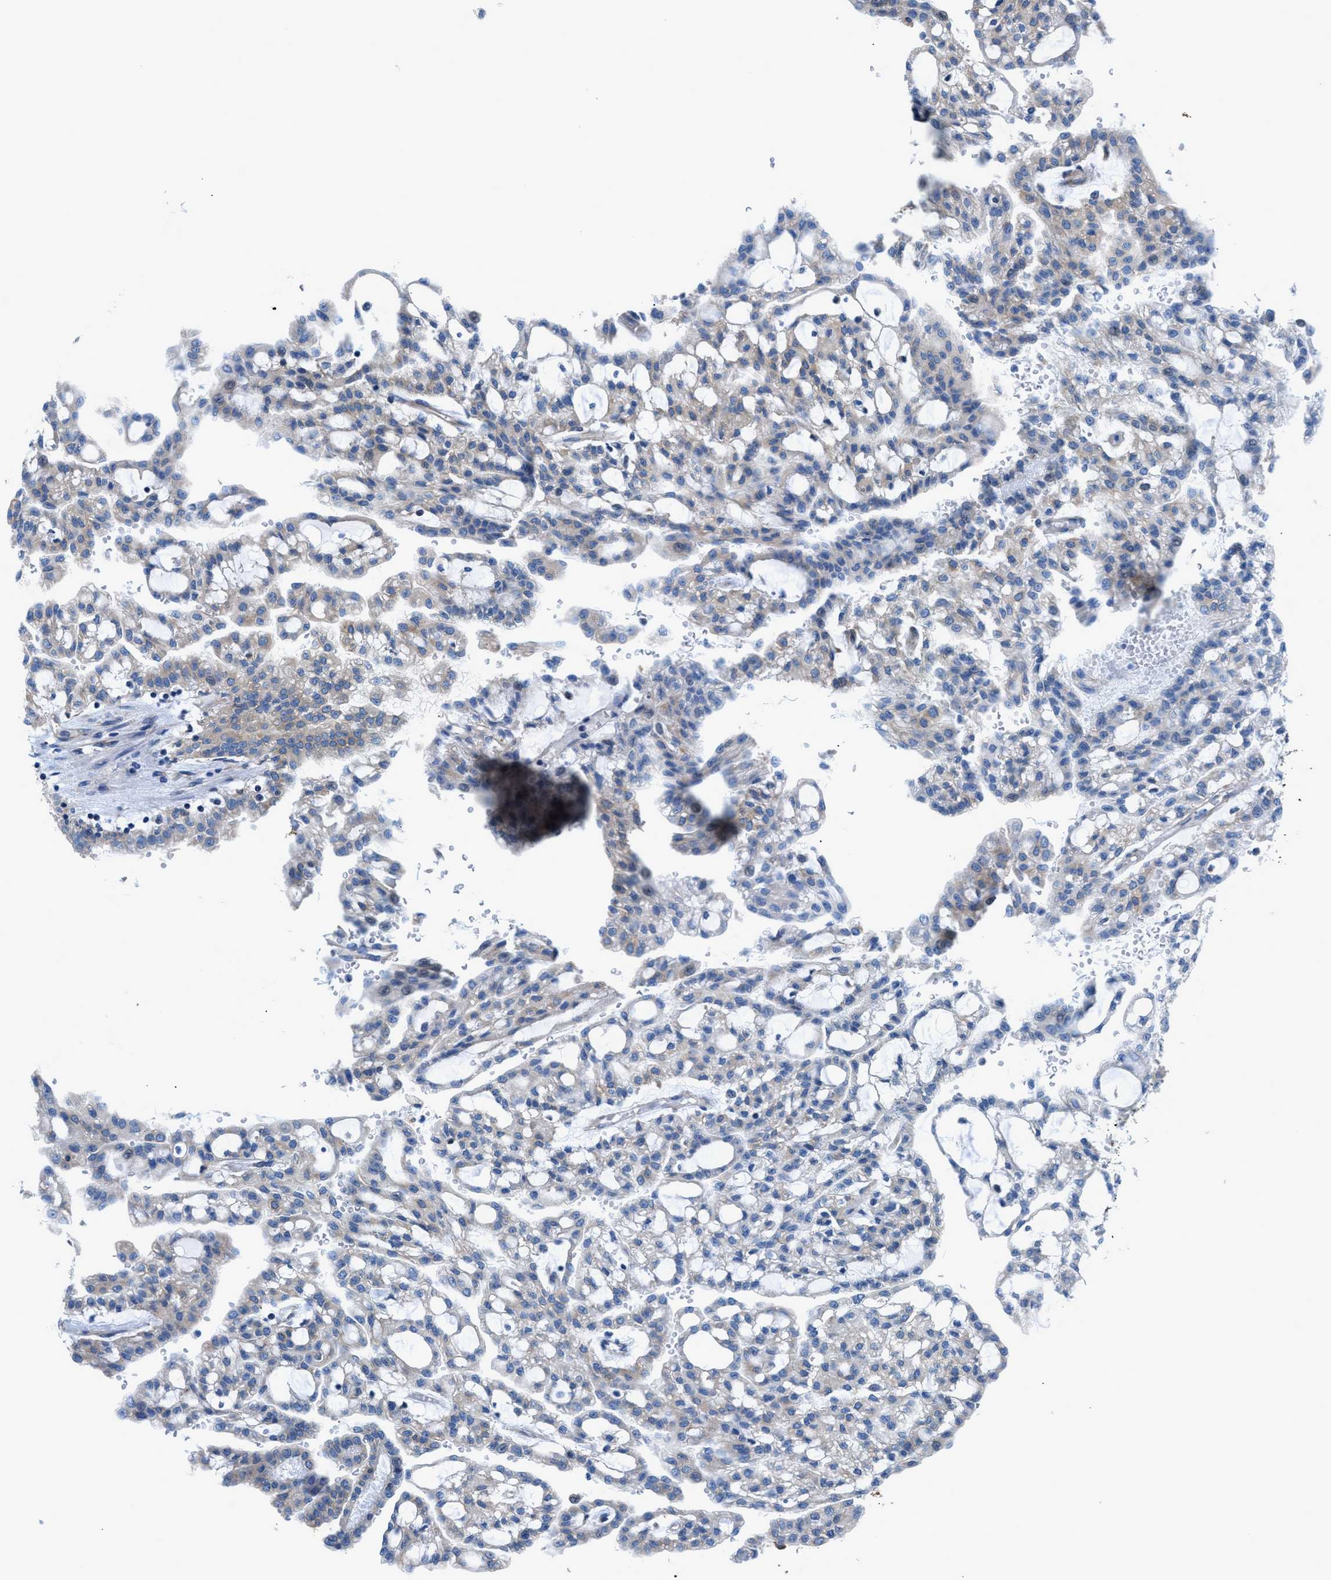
{"staining": {"intensity": "weak", "quantity": "<25%", "location": "cytoplasmic/membranous"}, "tissue": "renal cancer", "cell_type": "Tumor cells", "image_type": "cancer", "snomed": [{"axis": "morphology", "description": "Adenocarcinoma, NOS"}, {"axis": "topography", "description": "Kidney"}], "caption": "This is a micrograph of immunohistochemistry (IHC) staining of adenocarcinoma (renal), which shows no staining in tumor cells.", "gene": "DMAC1", "patient": {"sex": "male", "age": 63}}